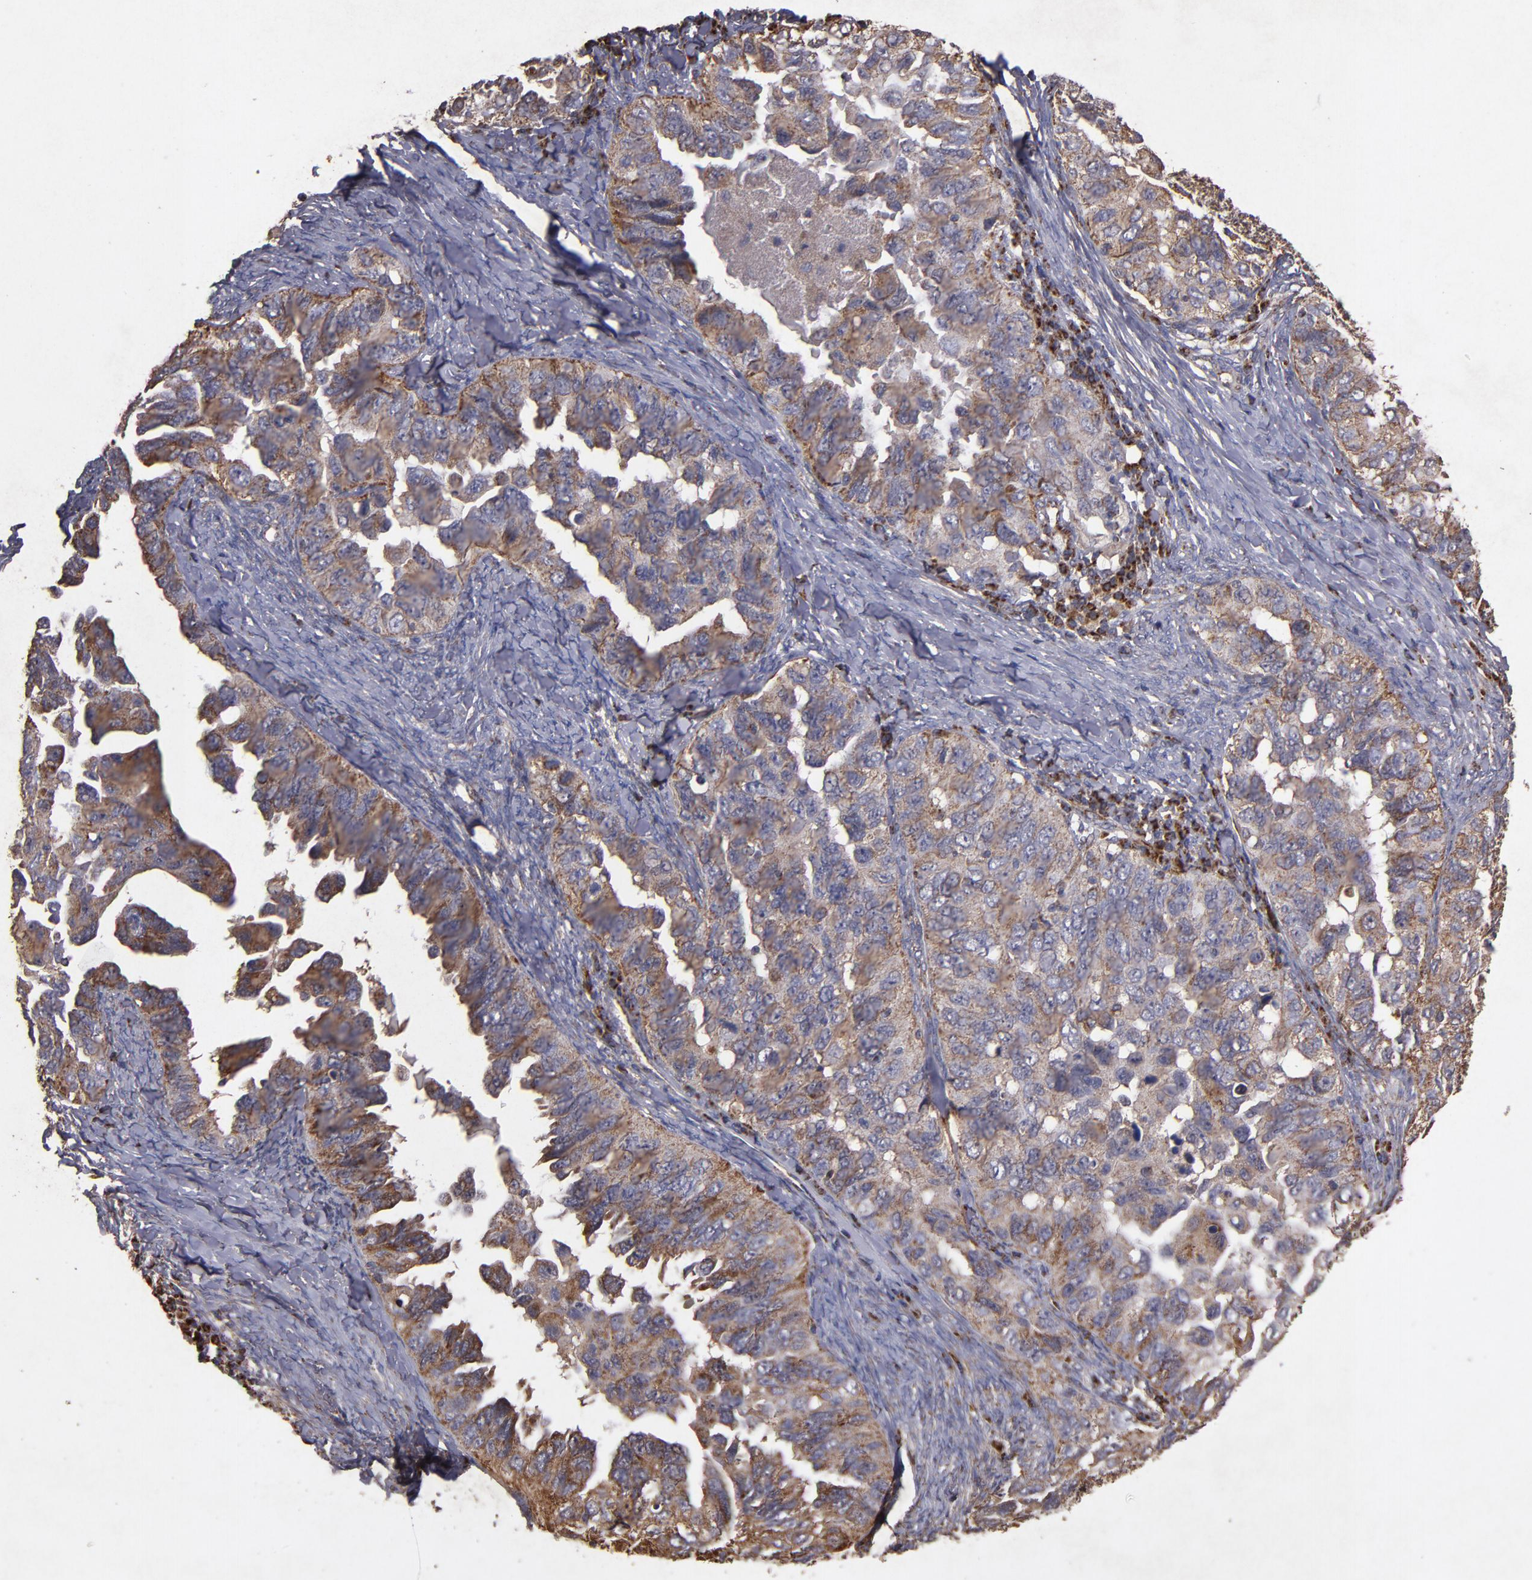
{"staining": {"intensity": "moderate", "quantity": ">75%", "location": "cytoplasmic/membranous"}, "tissue": "ovarian cancer", "cell_type": "Tumor cells", "image_type": "cancer", "snomed": [{"axis": "morphology", "description": "Cystadenocarcinoma, serous, NOS"}, {"axis": "topography", "description": "Ovary"}], "caption": "Immunohistochemistry (IHC) of ovarian cancer reveals medium levels of moderate cytoplasmic/membranous positivity in about >75% of tumor cells.", "gene": "TIMM9", "patient": {"sex": "female", "age": 82}}